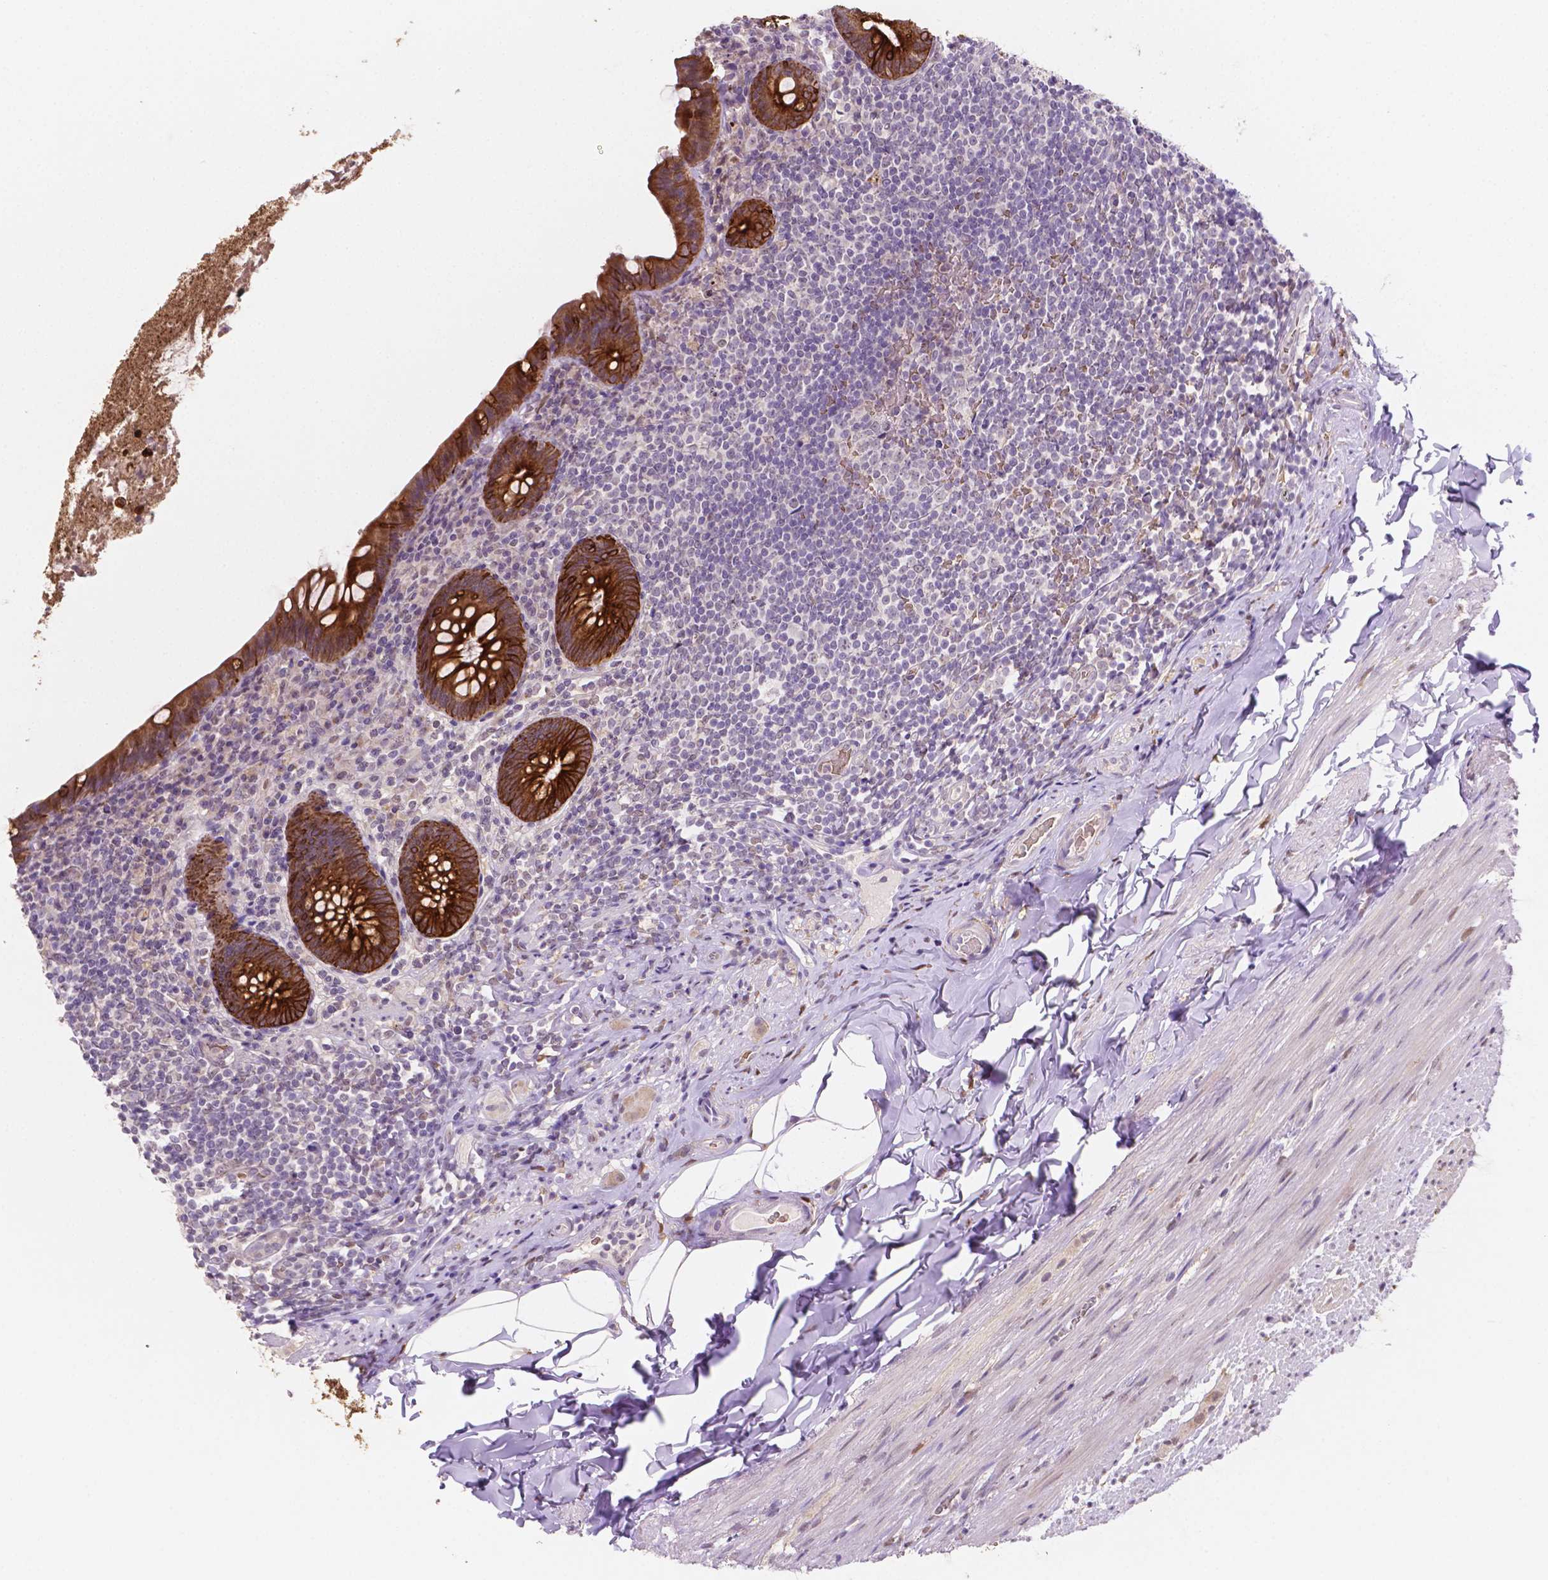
{"staining": {"intensity": "strong", "quantity": ">75%", "location": "cytoplasmic/membranous"}, "tissue": "appendix", "cell_type": "Glandular cells", "image_type": "normal", "snomed": [{"axis": "morphology", "description": "Normal tissue, NOS"}, {"axis": "topography", "description": "Appendix"}], "caption": "Immunohistochemical staining of normal human appendix shows high levels of strong cytoplasmic/membranous staining in about >75% of glandular cells.", "gene": "SHLD3", "patient": {"sex": "male", "age": 47}}